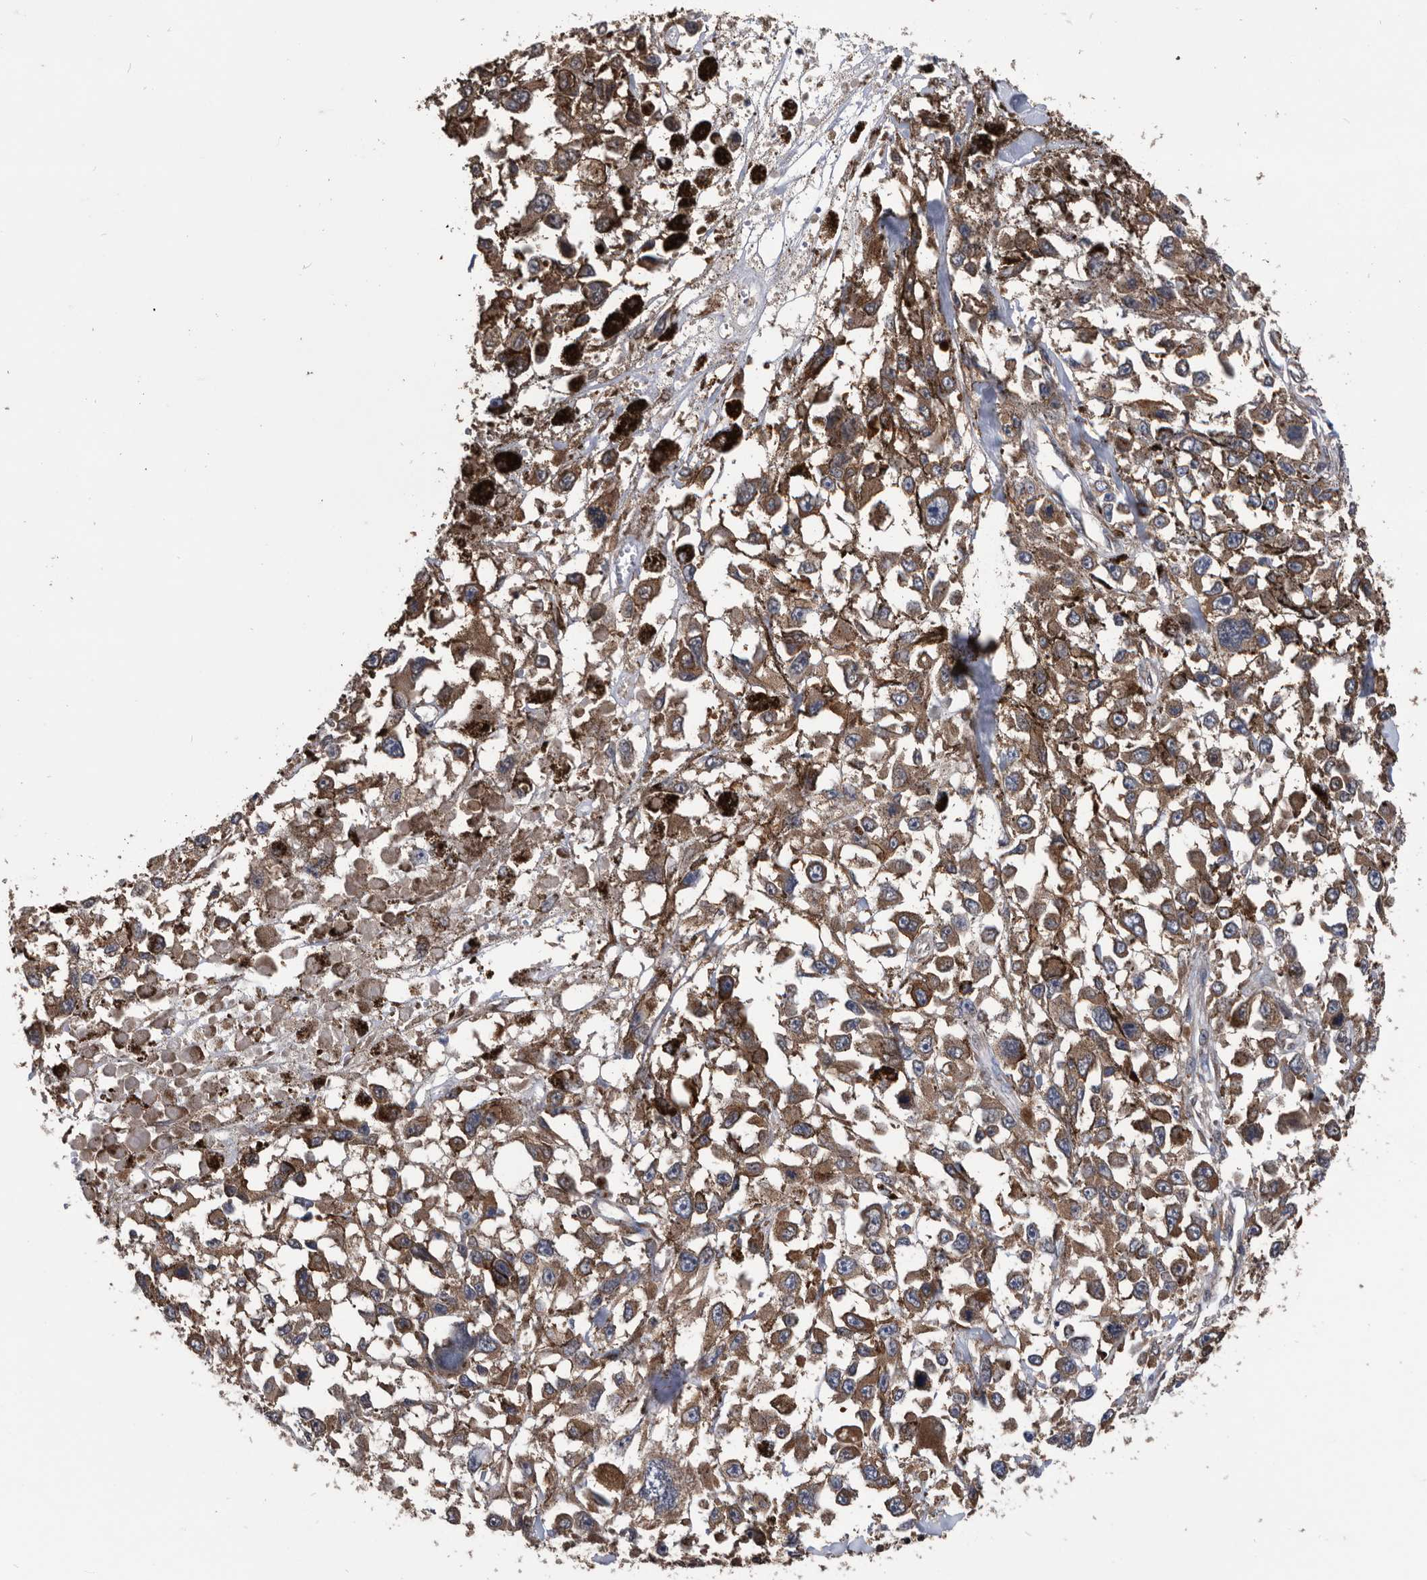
{"staining": {"intensity": "moderate", "quantity": ">75%", "location": "cytoplasmic/membranous"}, "tissue": "melanoma", "cell_type": "Tumor cells", "image_type": "cancer", "snomed": [{"axis": "morphology", "description": "Malignant melanoma, Metastatic site"}, {"axis": "topography", "description": "Lymph node"}], "caption": "Protein staining of malignant melanoma (metastatic site) tissue displays moderate cytoplasmic/membranous positivity in about >75% of tumor cells.", "gene": "NRBP1", "patient": {"sex": "male", "age": 59}}